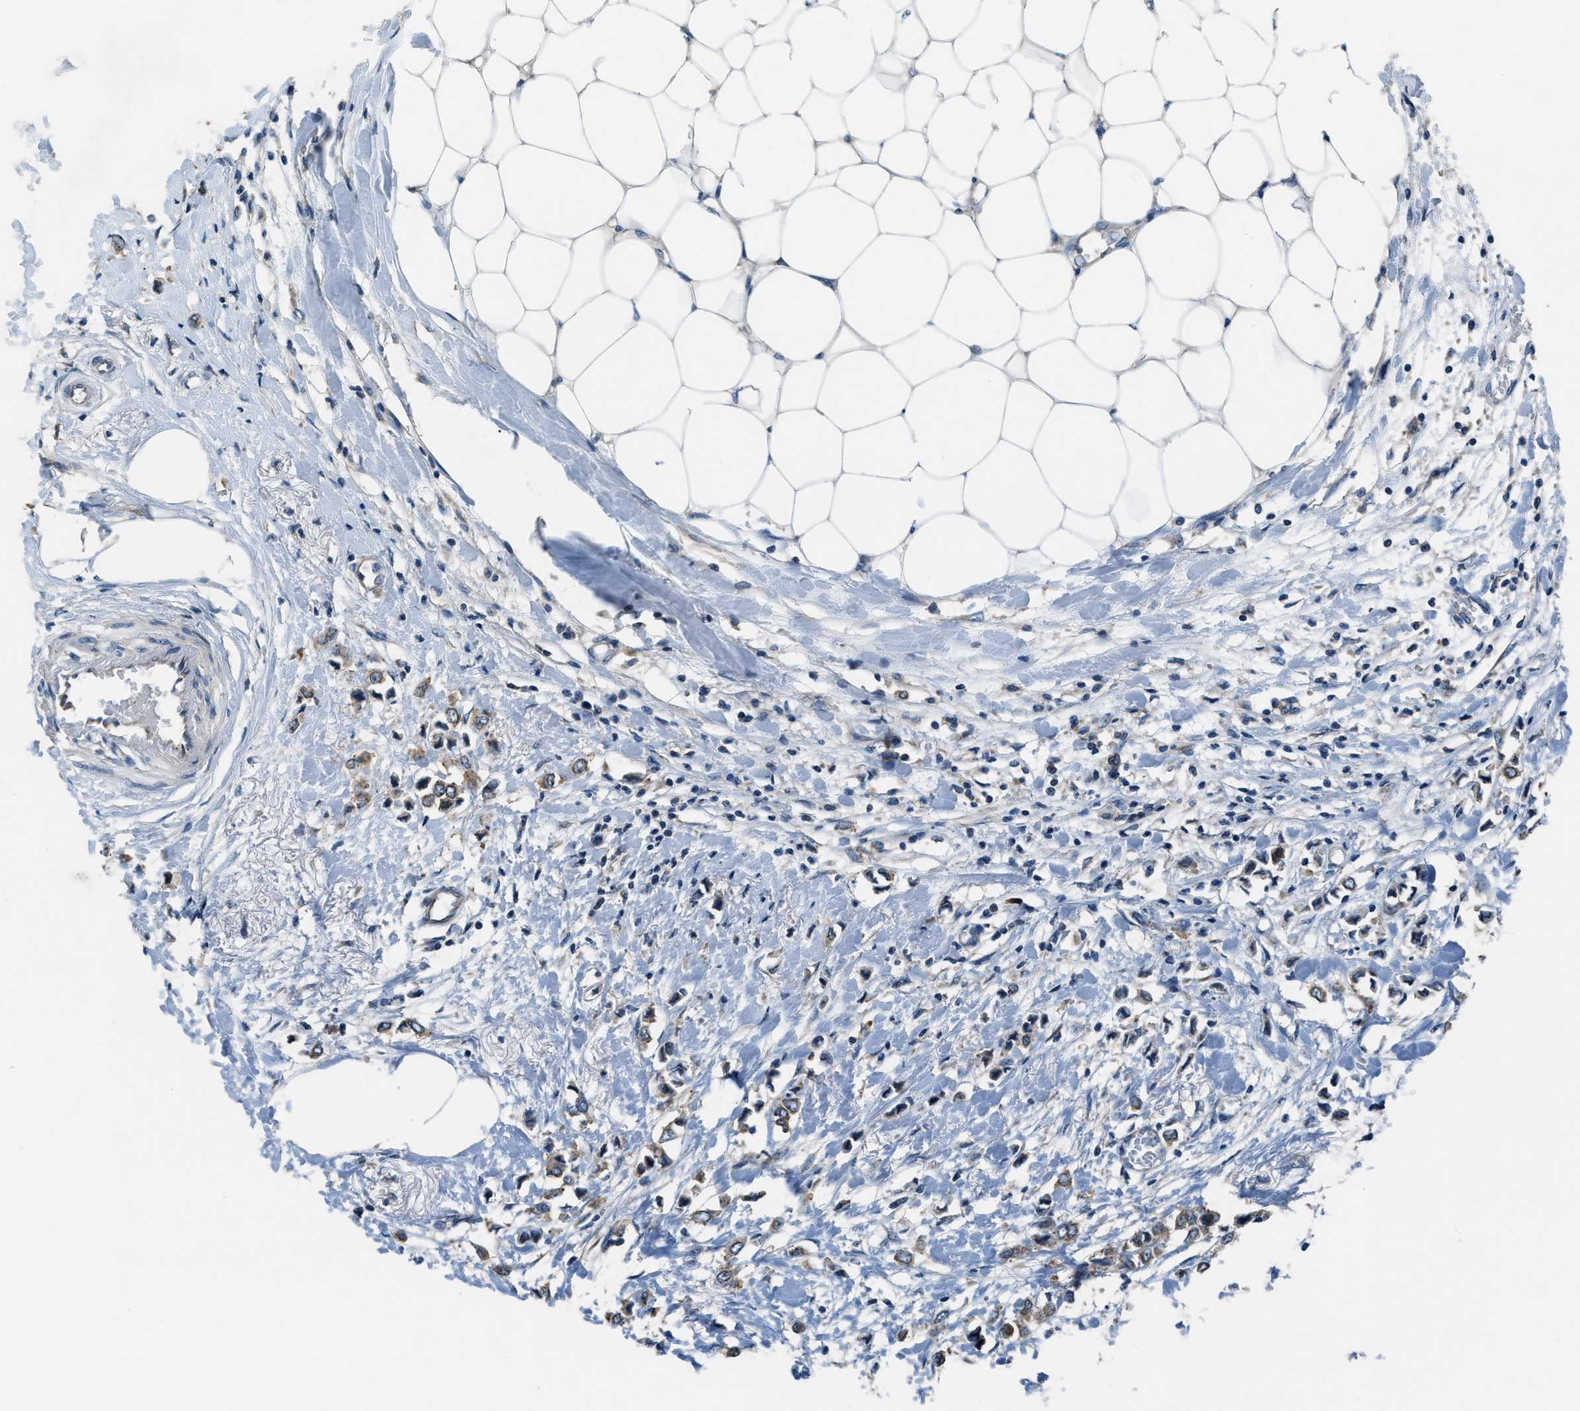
{"staining": {"intensity": "weak", "quantity": ">75%", "location": "cytoplasmic/membranous"}, "tissue": "breast cancer", "cell_type": "Tumor cells", "image_type": "cancer", "snomed": [{"axis": "morphology", "description": "Lobular carcinoma"}, {"axis": "topography", "description": "Breast"}], "caption": "Immunohistochemical staining of human breast lobular carcinoma displays weak cytoplasmic/membranous protein positivity in approximately >75% of tumor cells.", "gene": "ARFGAP2", "patient": {"sex": "female", "age": 51}}